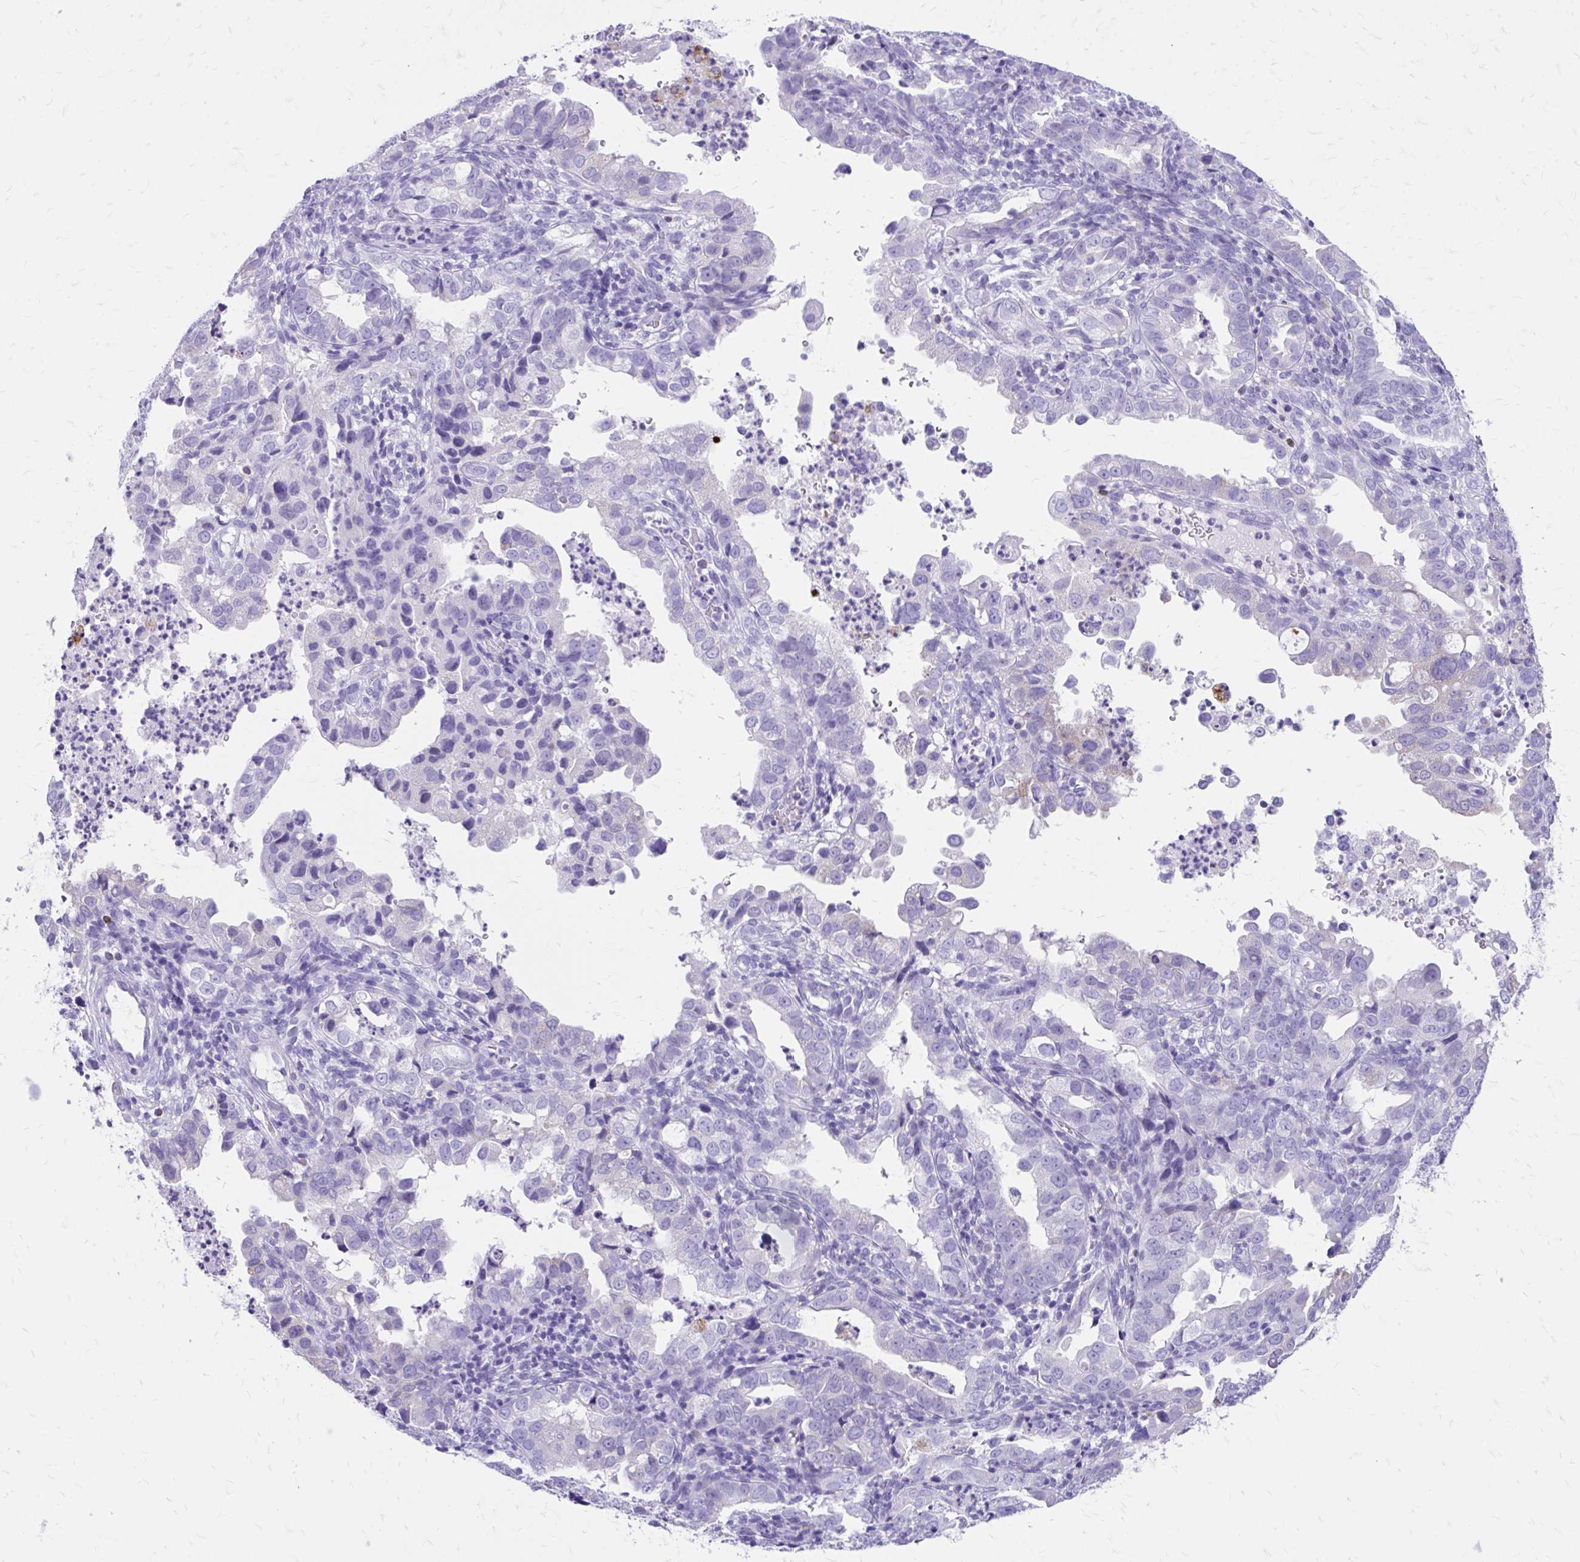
{"staining": {"intensity": "negative", "quantity": "none", "location": "none"}, "tissue": "endometrial cancer", "cell_type": "Tumor cells", "image_type": "cancer", "snomed": [{"axis": "morphology", "description": "Adenocarcinoma, NOS"}, {"axis": "topography", "description": "Endometrium"}], "caption": "Tumor cells are negative for brown protein staining in endometrial adenocarcinoma. The staining is performed using DAB (3,3'-diaminobenzidine) brown chromogen with nuclei counter-stained in using hematoxylin.", "gene": "ZNF699", "patient": {"sex": "female", "age": 57}}